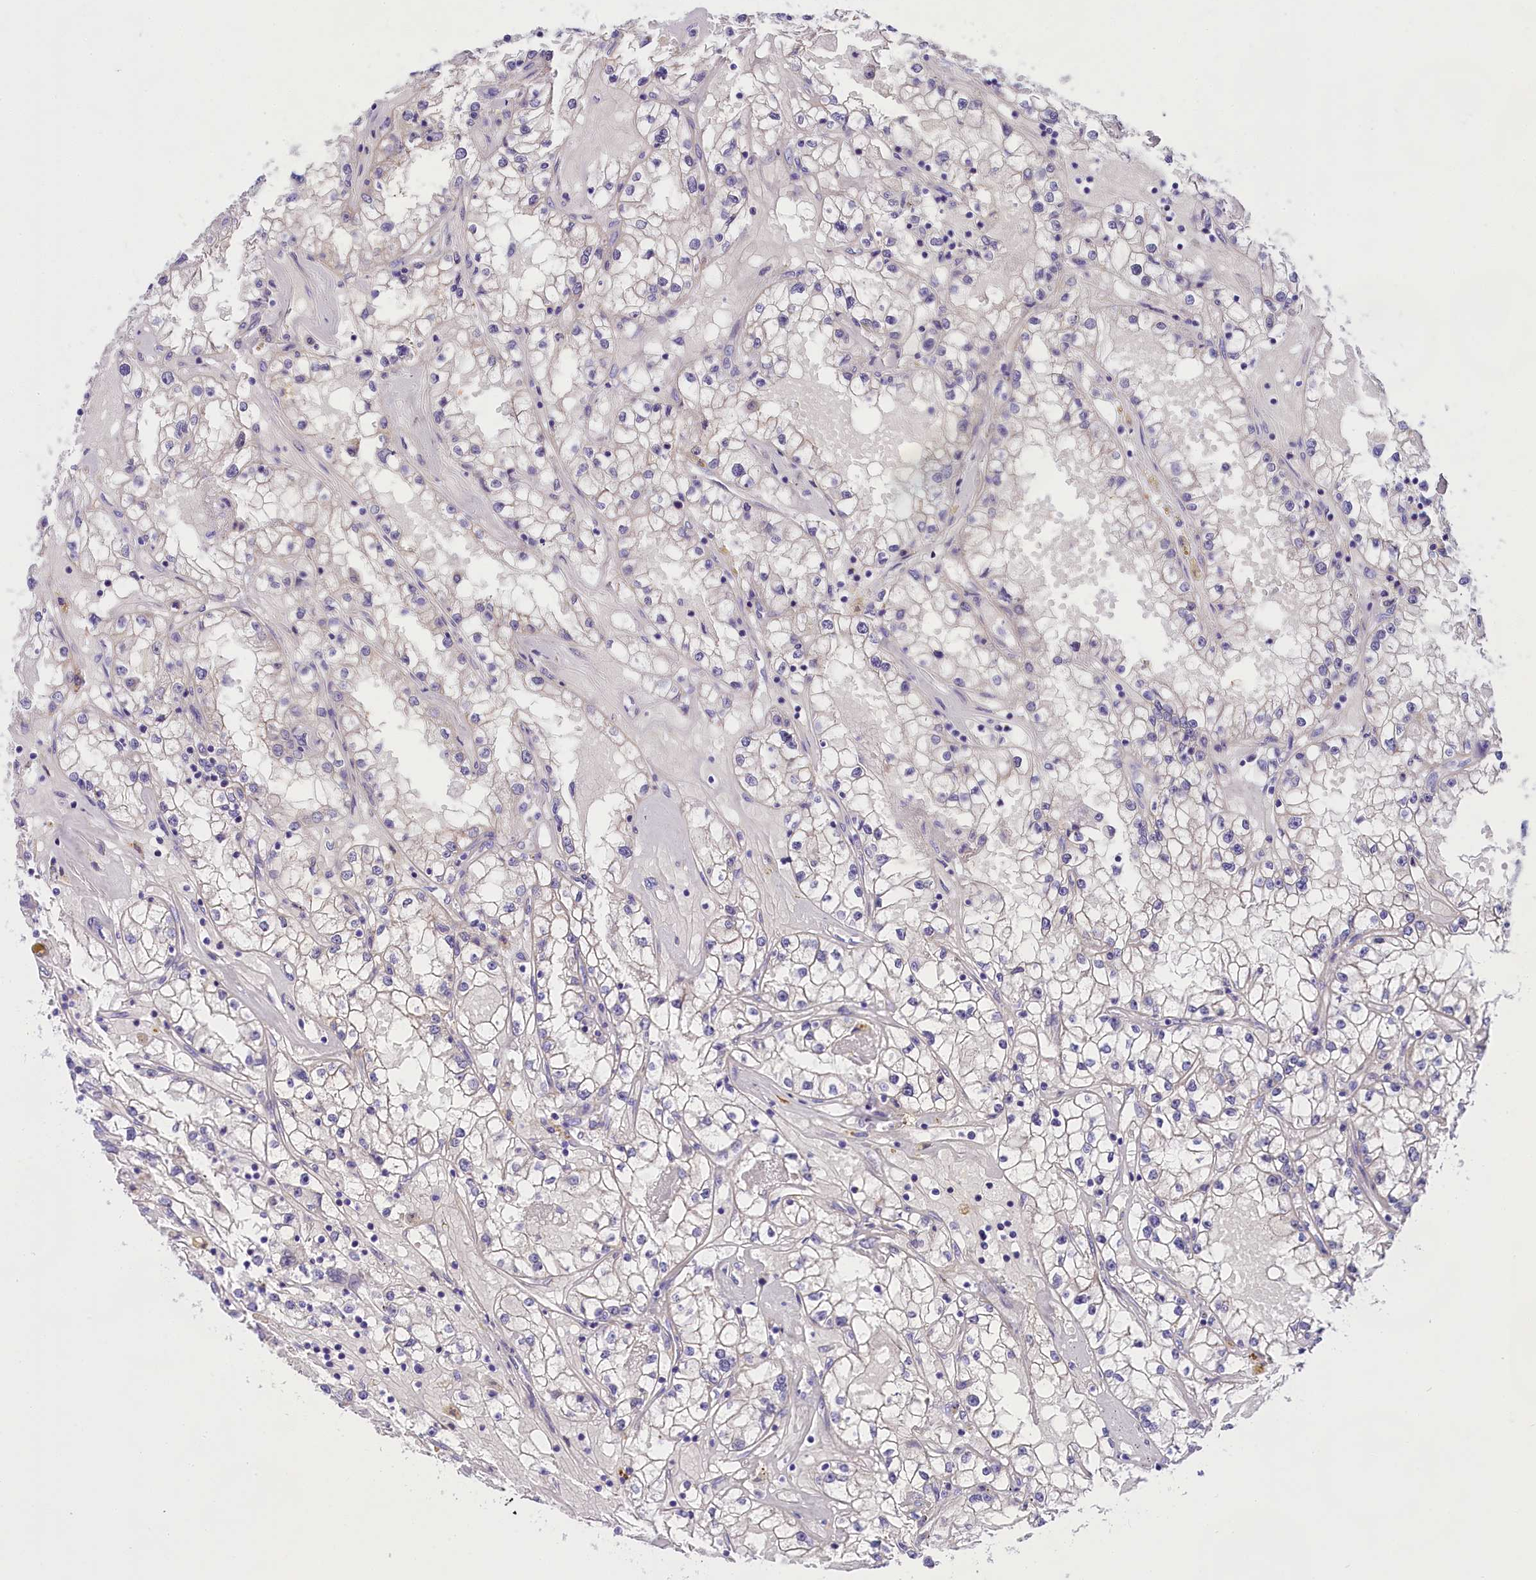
{"staining": {"intensity": "negative", "quantity": "none", "location": "none"}, "tissue": "renal cancer", "cell_type": "Tumor cells", "image_type": "cancer", "snomed": [{"axis": "morphology", "description": "Adenocarcinoma, NOS"}, {"axis": "topography", "description": "Kidney"}], "caption": "A photomicrograph of renal adenocarcinoma stained for a protein reveals no brown staining in tumor cells.", "gene": "PPP1R13L", "patient": {"sex": "male", "age": 56}}